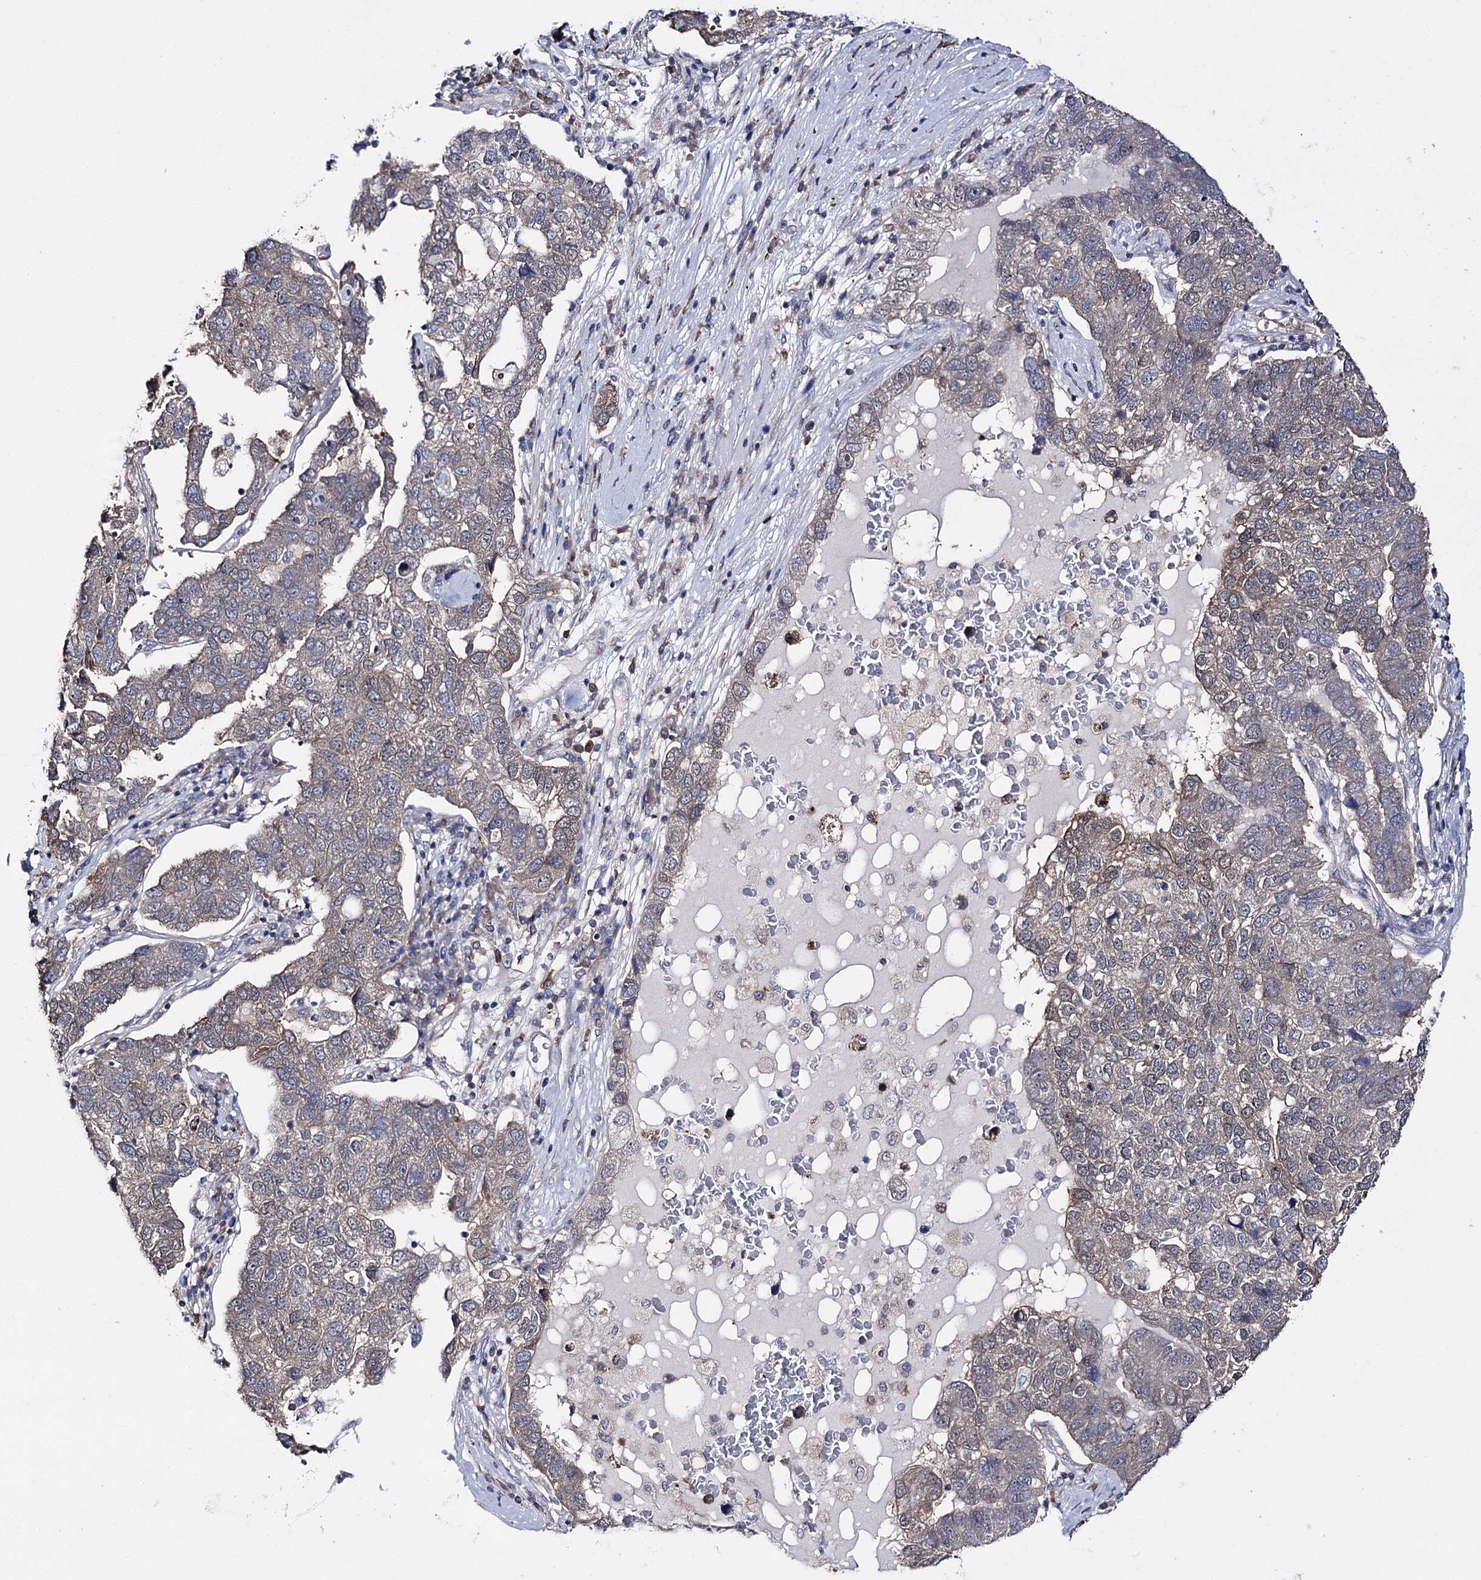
{"staining": {"intensity": "weak", "quantity": ">75%", "location": "cytoplasmic/membranous"}, "tissue": "pancreatic cancer", "cell_type": "Tumor cells", "image_type": "cancer", "snomed": [{"axis": "morphology", "description": "Adenocarcinoma, NOS"}, {"axis": "topography", "description": "Pancreas"}], "caption": "Weak cytoplasmic/membranous positivity for a protein is appreciated in approximately >75% of tumor cells of pancreatic cancer (adenocarcinoma) using IHC.", "gene": "PTER", "patient": {"sex": "female", "age": 61}}